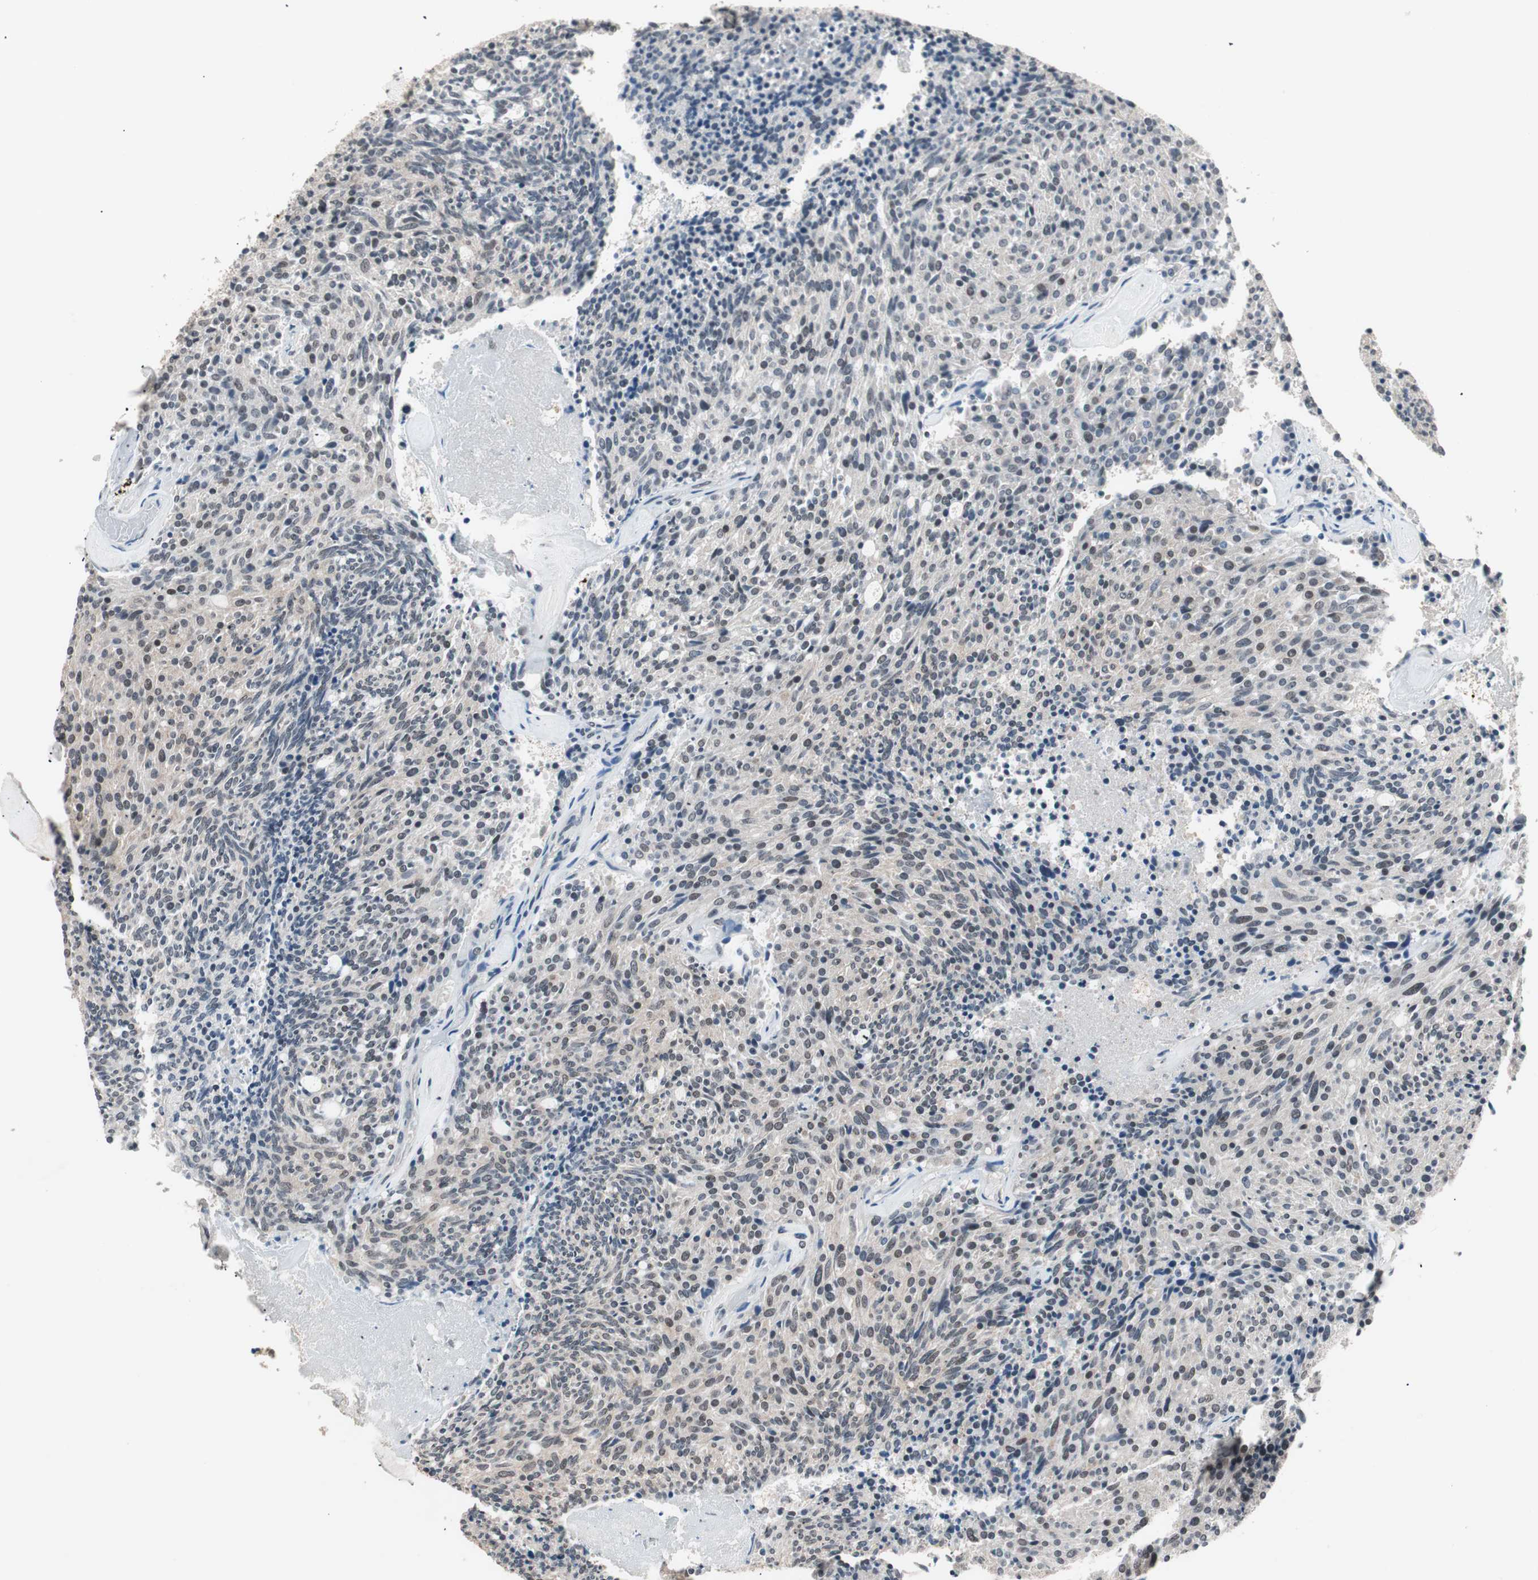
{"staining": {"intensity": "weak", "quantity": "<25%", "location": "nuclear"}, "tissue": "carcinoid", "cell_type": "Tumor cells", "image_type": "cancer", "snomed": [{"axis": "morphology", "description": "Carcinoid, malignant, NOS"}, {"axis": "topography", "description": "Pancreas"}], "caption": "A high-resolution photomicrograph shows IHC staining of malignant carcinoid, which demonstrates no significant positivity in tumor cells.", "gene": "NFRKB", "patient": {"sex": "female", "age": 54}}